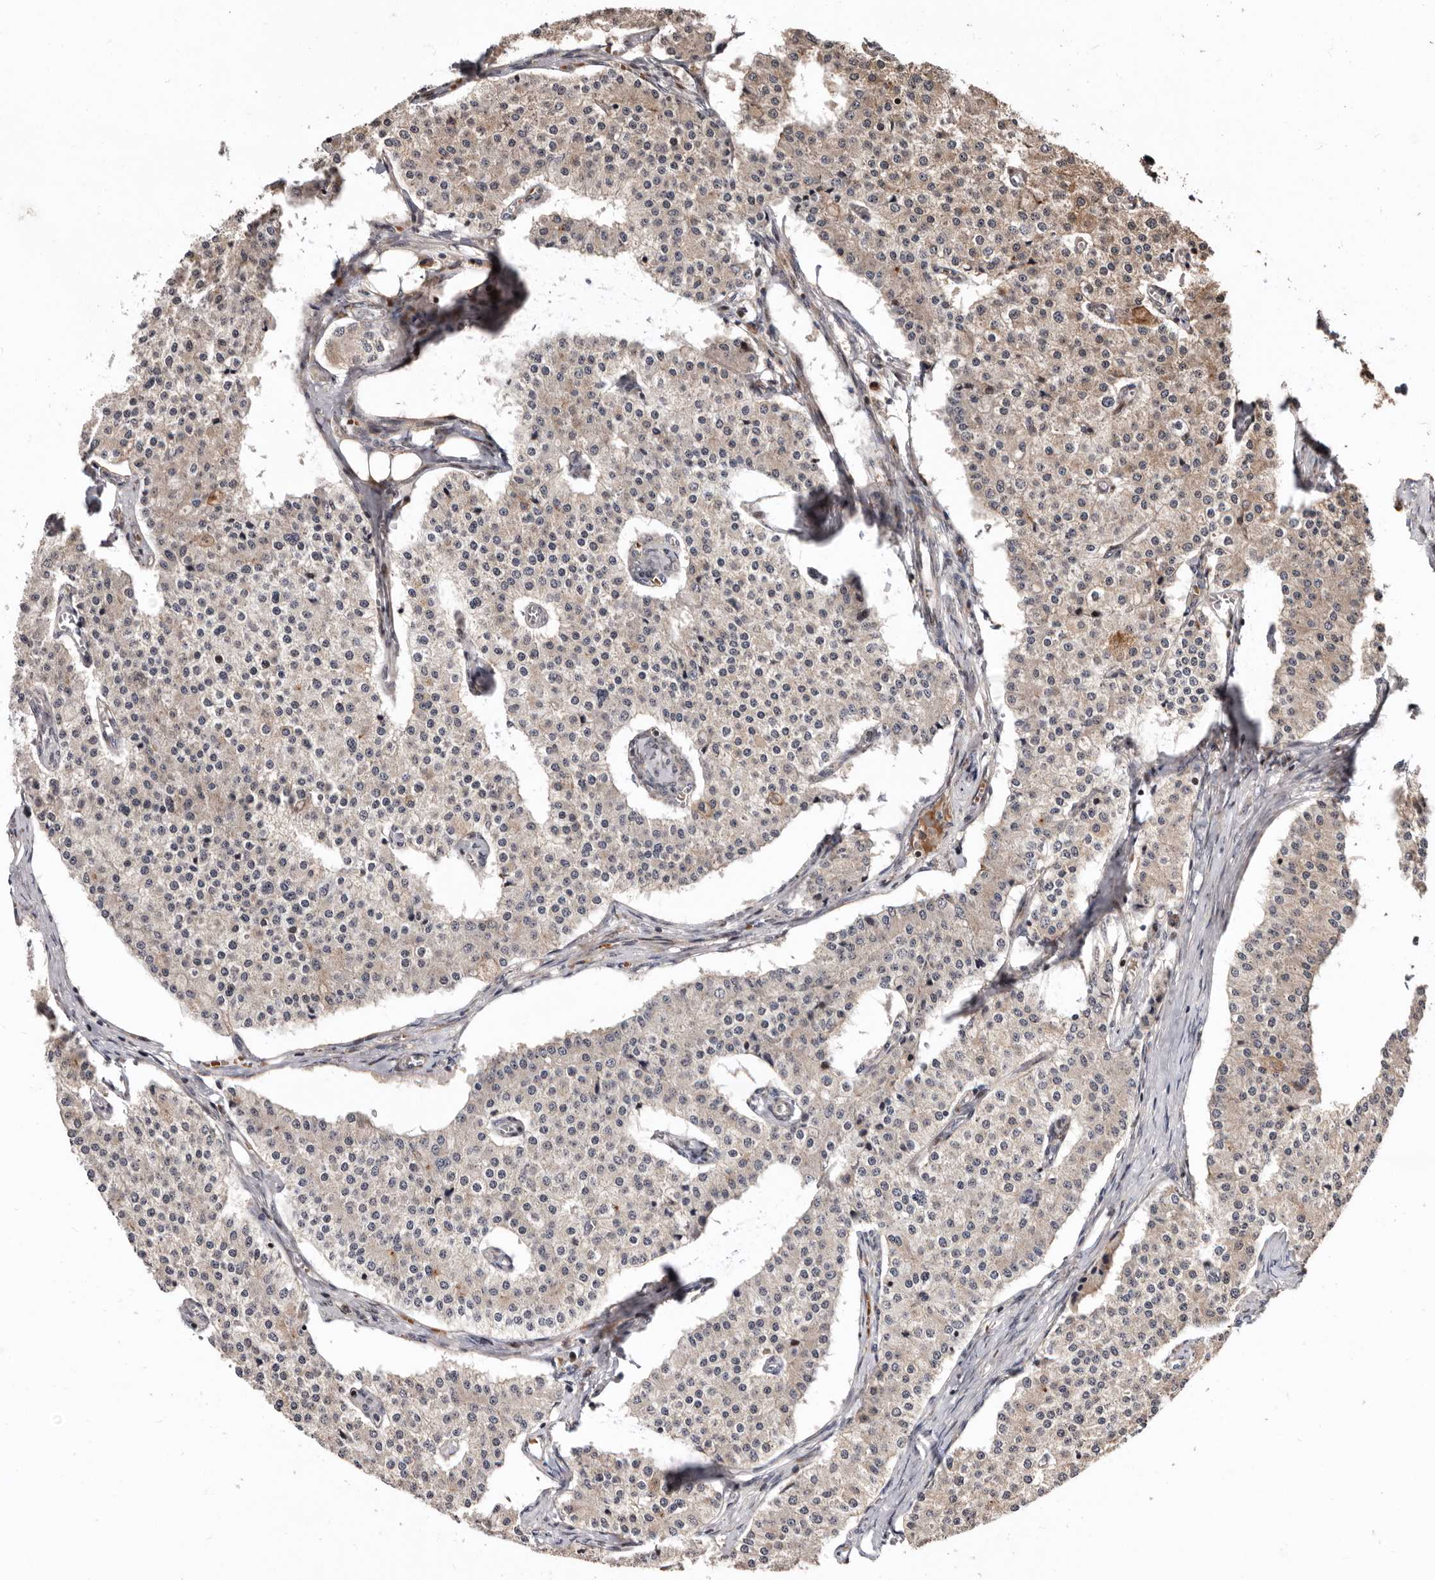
{"staining": {"intensity": "weak", "quantity": "25%-75%", "location": "cytoplasmic/membranous"}, "tissue": "carcinoid", "cell_type": "Tumor cells", "image_type": "cancer", "snomed": [{"axis": "morphology", "description": "Carcinoid, malignant, NOS"}, {"axis": "topography", "description": "Colon"}], "caption": "Tumor cells exhibit weak cytoplasmic/membranous staining in about 25%-75% of cells in carcinoid (malignant). (Brightfield microscopy of DAB IHC at high magnification).", "gene": "WEE2", "patient": {"sex": "female", "age": 52}}